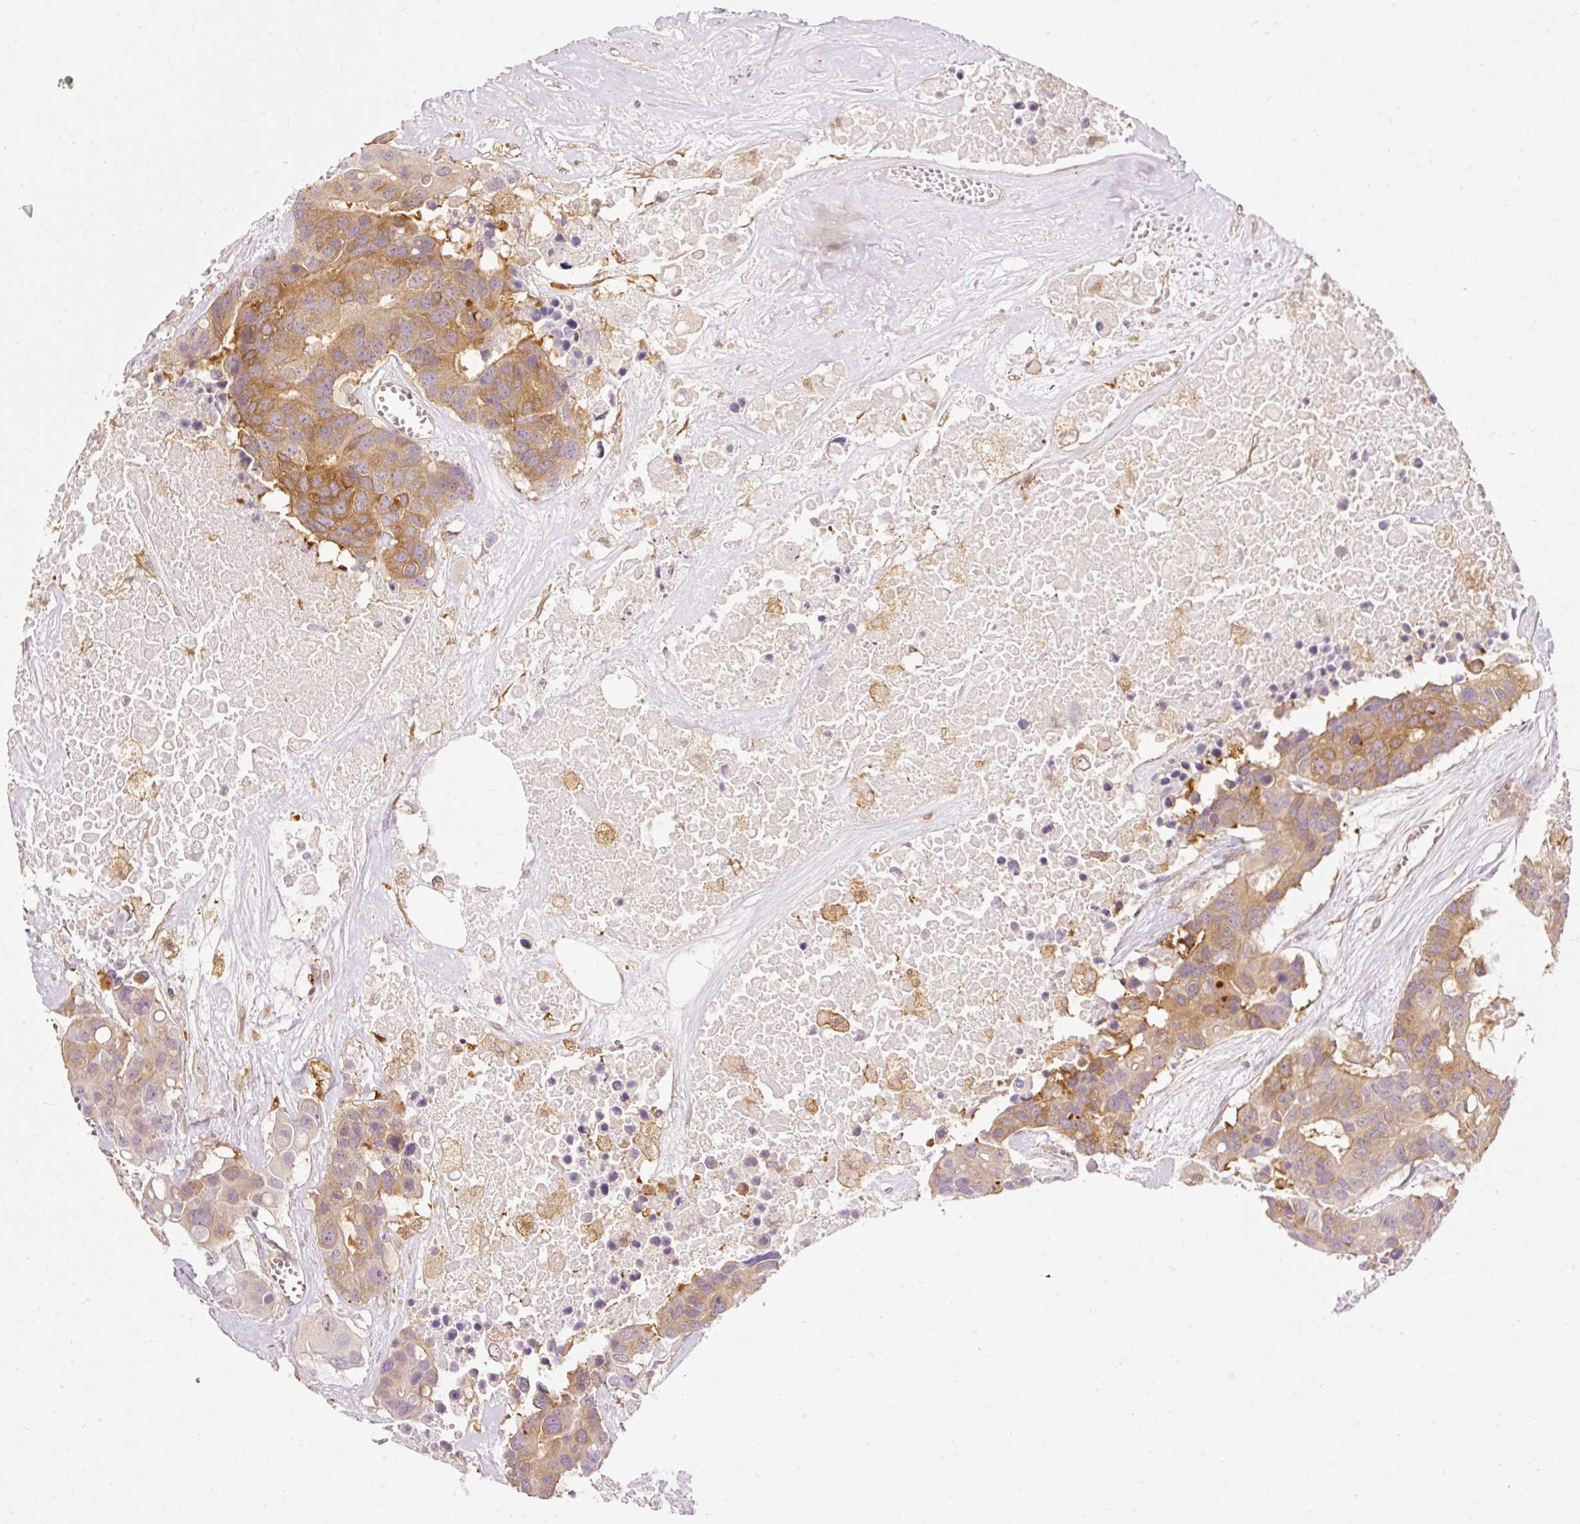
{"staining": {"intensity": "moderate", "quantity": "25%-75%", "location": "cytoplasmic/membranous"}, "tissue": "colorectal cancer", "cell_type": "Tumor cells", "image_type": "cancer", "snomed": [{"axis": "morphology", "description": "Adenocarcinoma, NOS"}, {"axis": "topography", "description": "Colon"}], "caption": "Protein expression analysis of colorectal cancer (adenocarcinoma) reveals moderate cytoplasmic/membranous staining in approximately 25%-75% of tumor cells.", "gene": "ARMH3", "patient": {"sex": "male", "age": 77}}